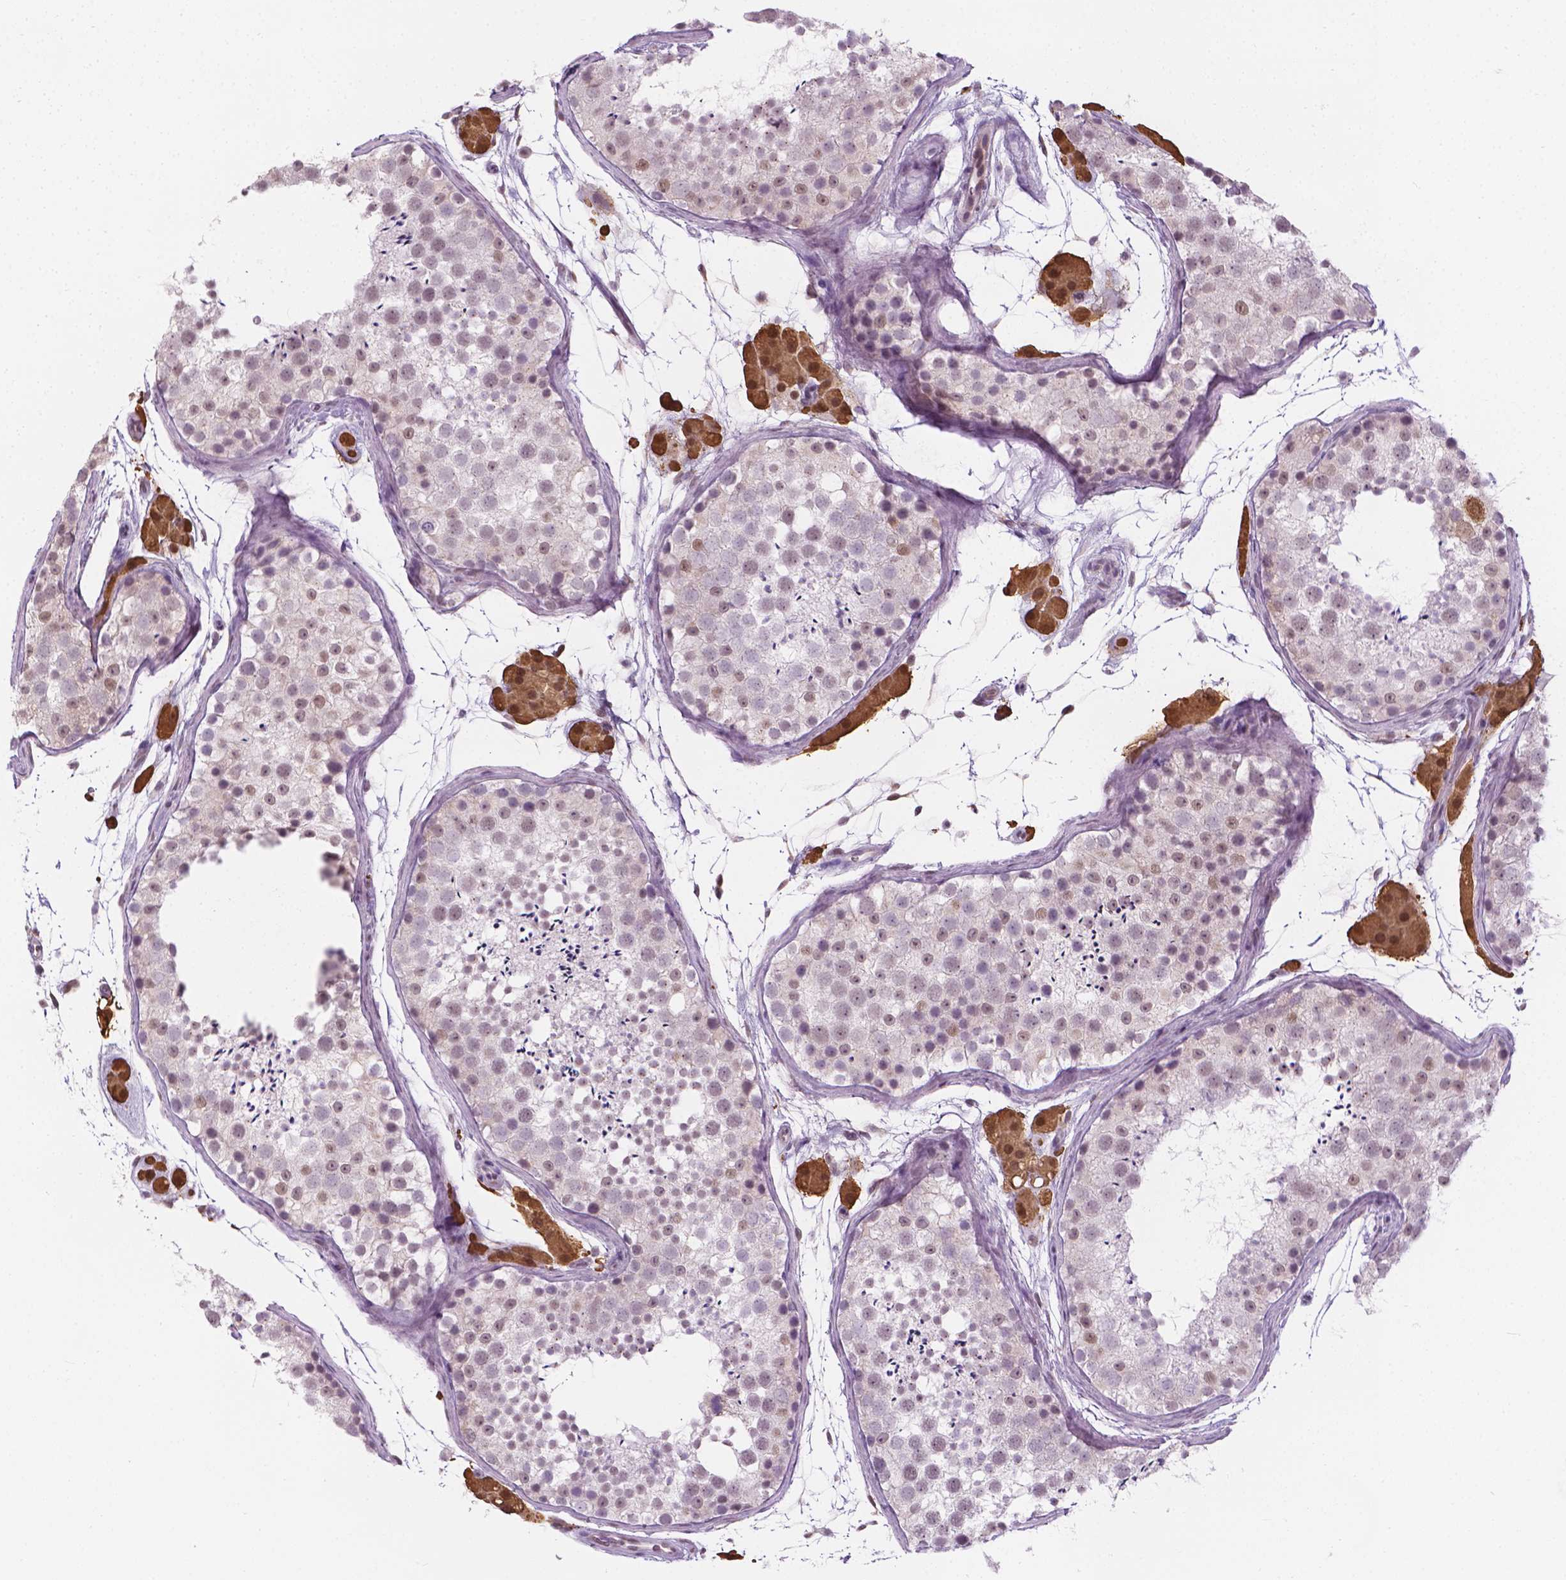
{"staining": {"intensity": "weak", "quantity": "<25%", "location": "nuclear"}, "tissue": "testis", "cell_type": "Cells in seminiferous ducts", "image_type": "normal", "snomed": [{"axis": "morphology", "description": "Normal tissue, NOS"}, {"axis": "topography", "description": "Testis"}], "caption": "Micrograph shows no protein expression in cells in seminiferous ducts of normal testis. (DAB immunohistochemistry visualized using brightfield microscopy, high magnification).", "gene": "CDKN1C", "patient": {"sex": "male", "age": 41}}